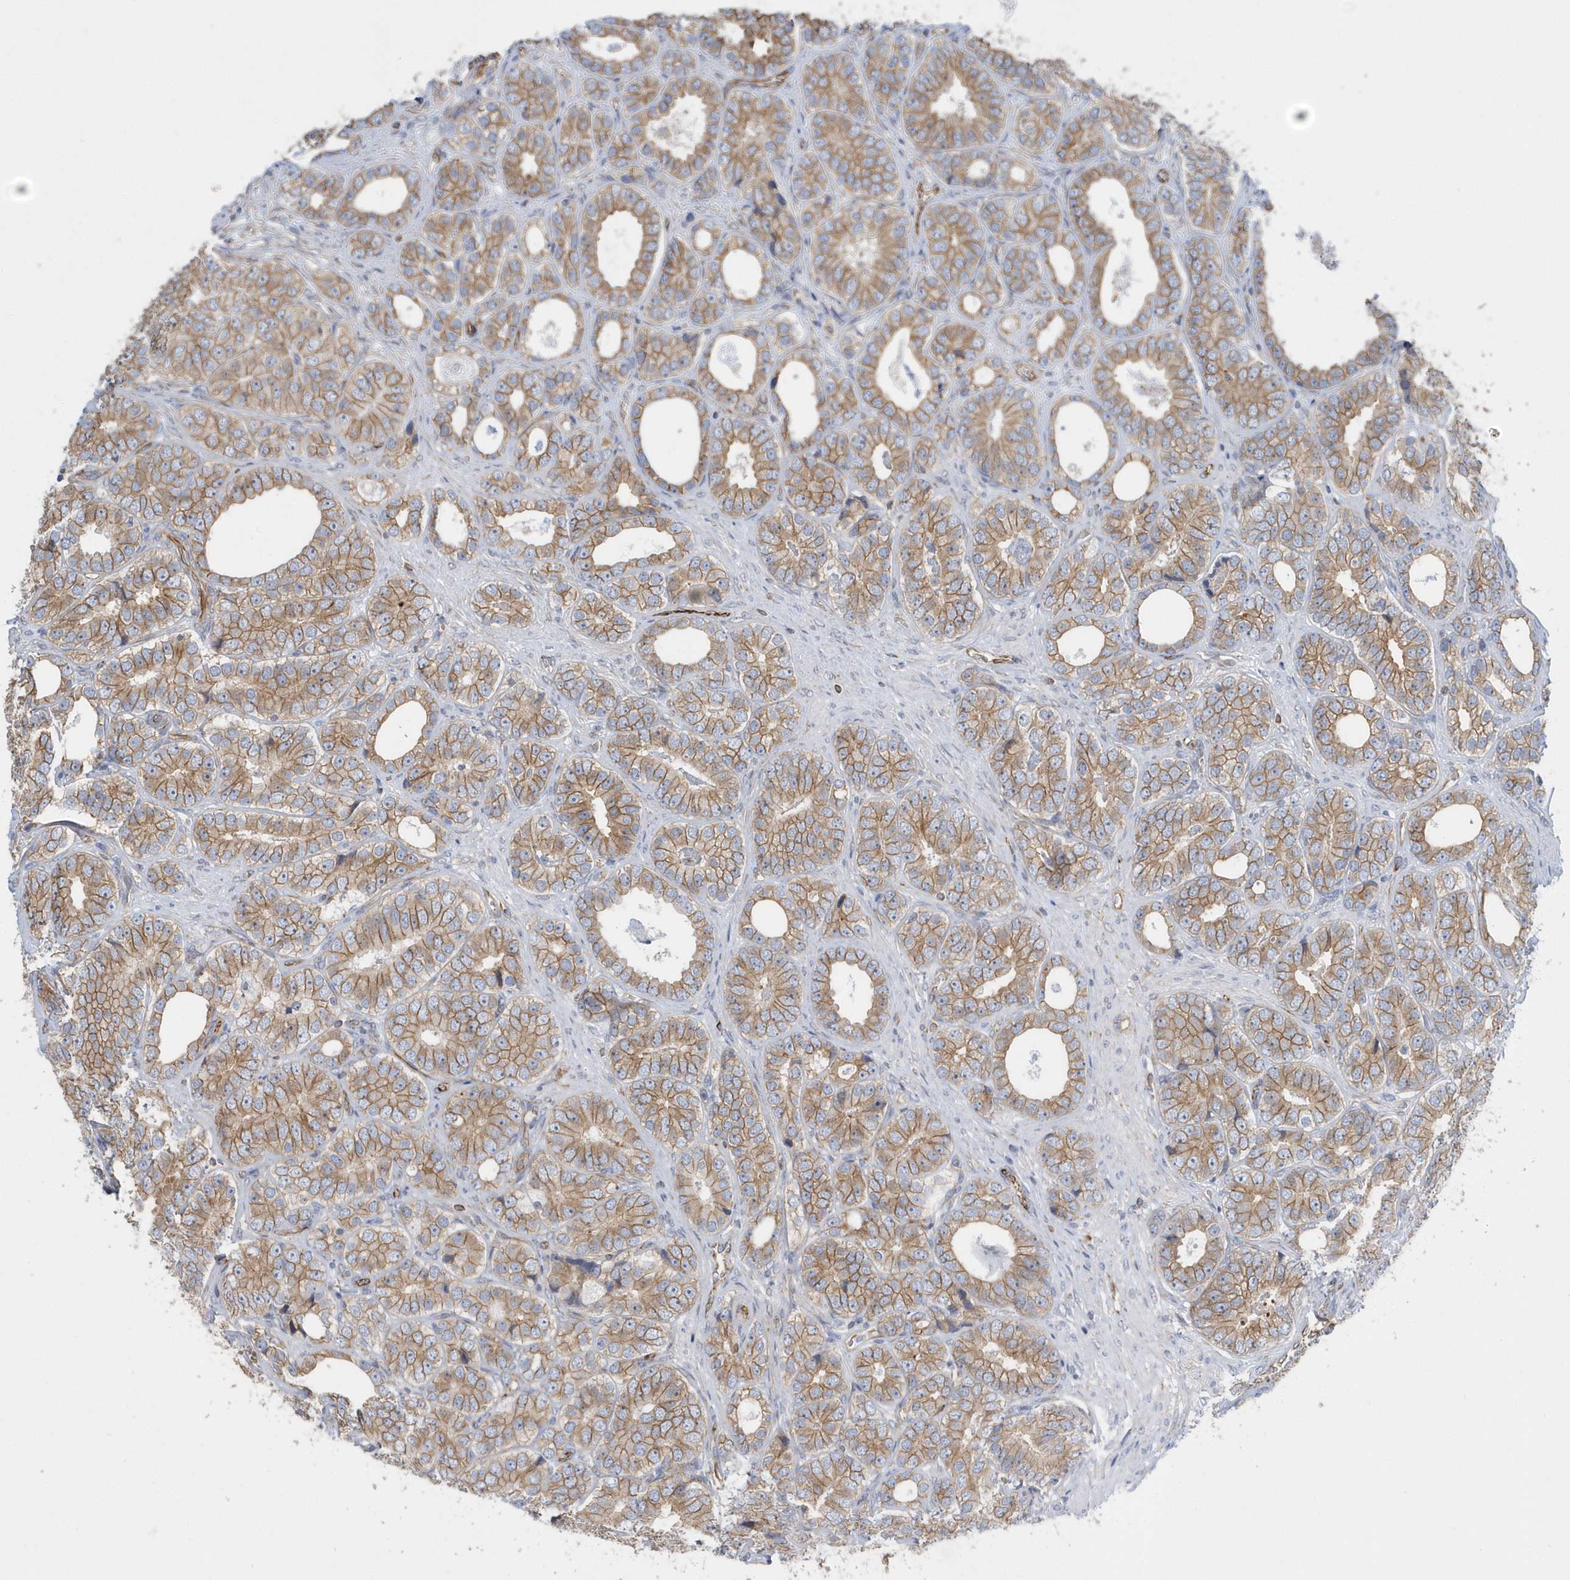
{"staining": {"intensity": "moderate", "quantity": ">75%", "location": "cytoplasmic/membranous"}, "tissue": "prostate cancer", "cell_type": "Tumor cells", "image_type": "cancer", "snomed": [{"axis": "morphology", "description": "Adenocarcinoma, High grade"}, {"axis": "topography", "description": "Prostate"}], "caption": "A brown stain shows moderate cytoplasmic/membranous expression of a protein in adenocarcinoma (high-grade) (prostate) tumor cells. (DAB (3,3'-diaminobenzidine) IHC, brown staining for protein, blue staining for nuclei).", "gene": "RAB17", "patient": {"sex": "male", "age": 56}}